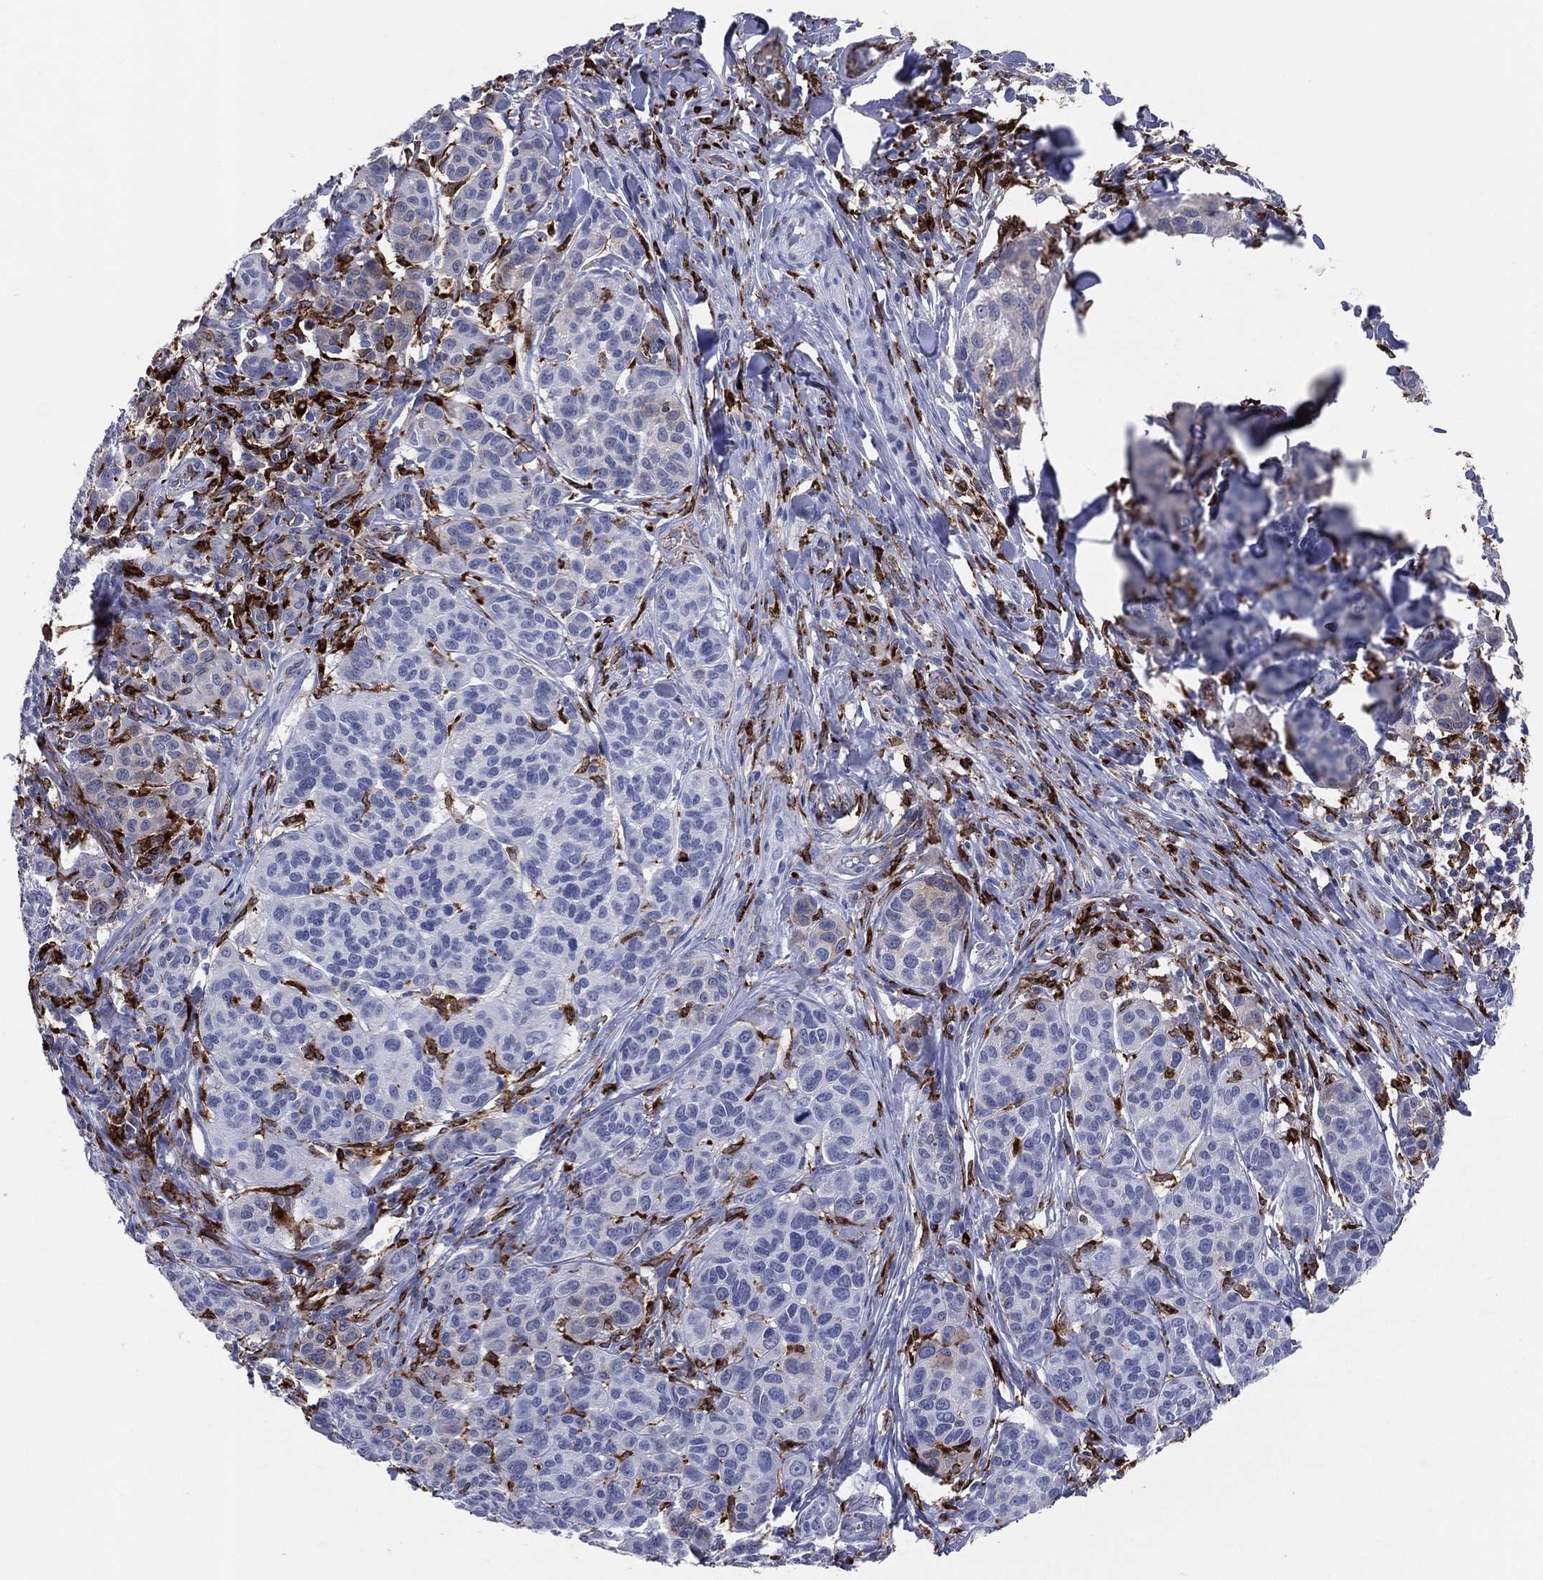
{"staining": {"intensity": "moderate", "quantity": "<25%", "location": "cytoplasmic/membranous"}, "tissue": "melanoma", "cell_type": "Tumor cells", "image_type": "cancer", "snomed": [{"axis": "morphology", "description": "Malignant melanoma, NOS"}, {"axis": "topography", "description": "Skin"}], "caption": "Malignant melanoma stained with IHC shows moderate cytoplasmic/membranous staining in about <25% of tumor cells. (DAB IHC, brown staining for protein, blue staining for nuclei).", "gene": "CD74", "patient": {"sex": "male", "age": 79}}